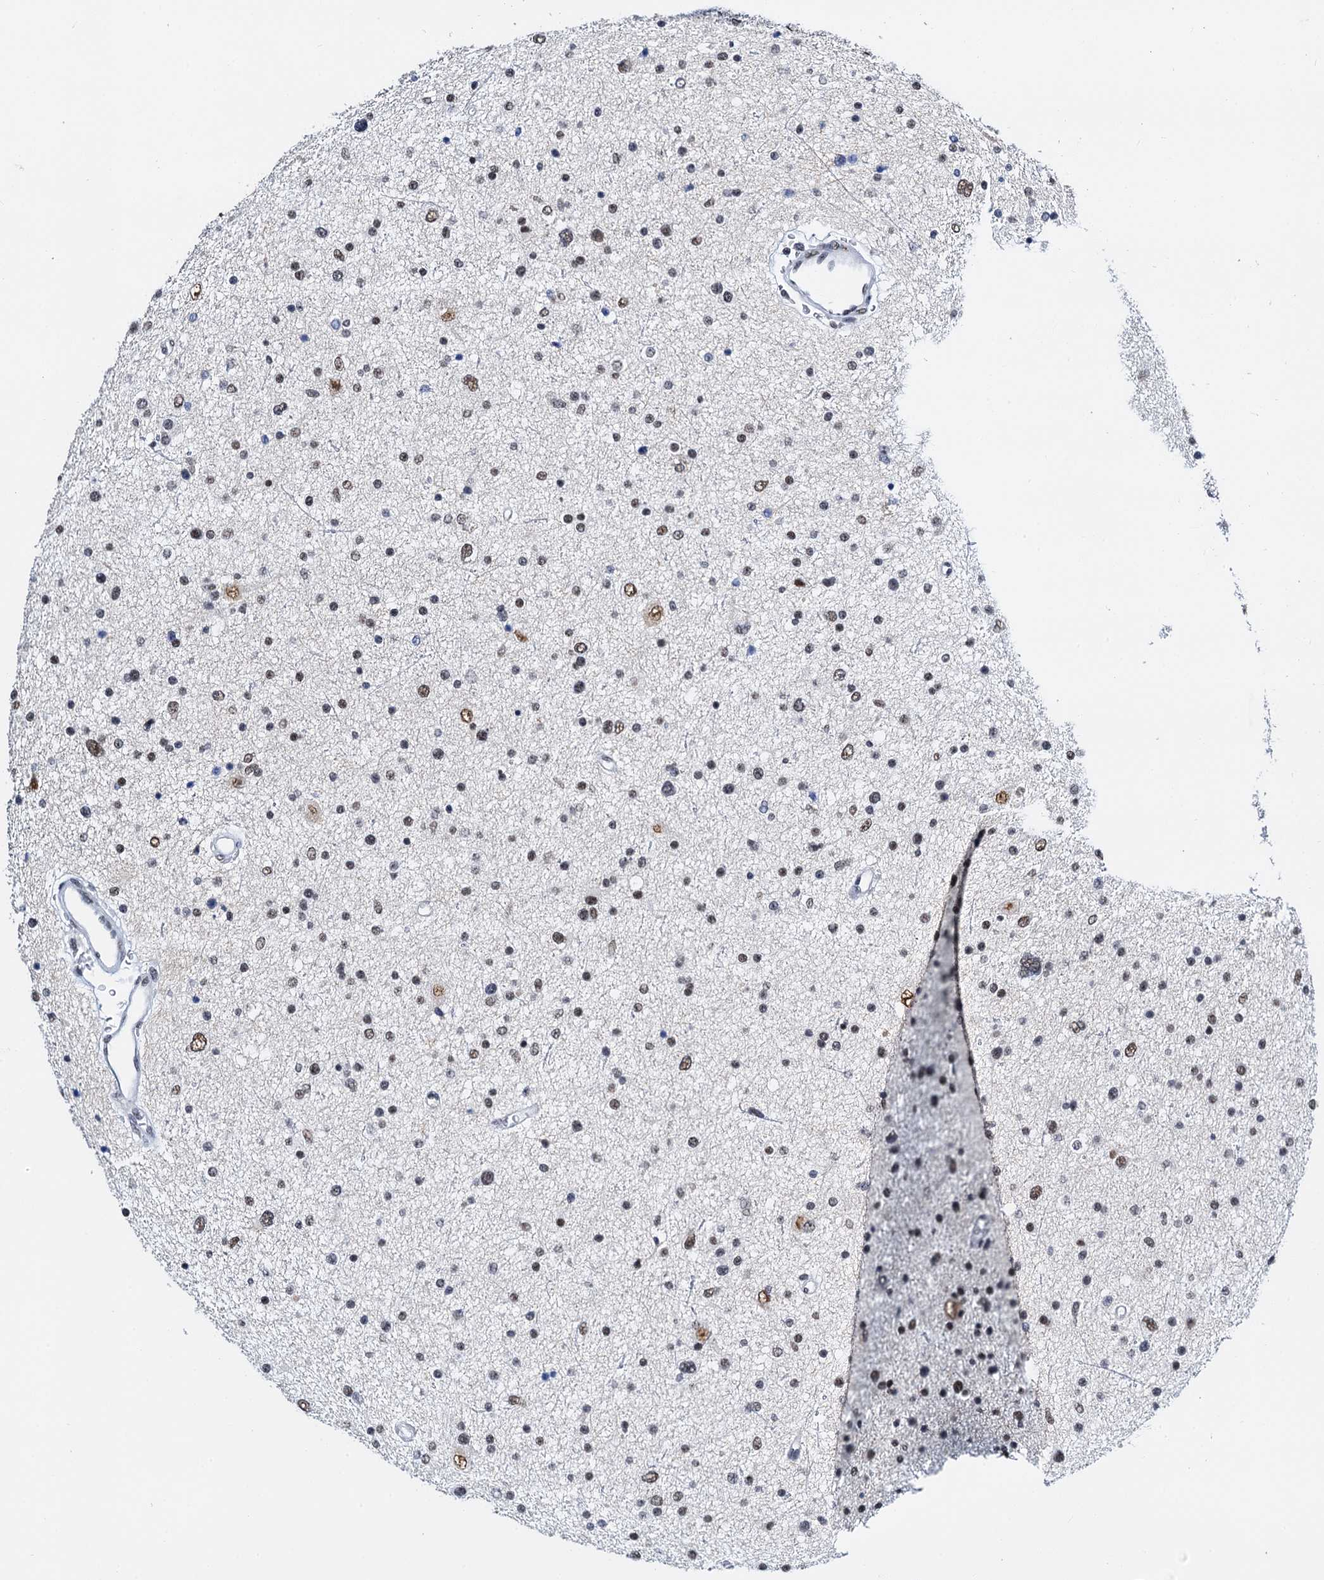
{"staining": {"intensity": "weak", "quantity": "<25%", "location": "nuclear"}, "tissue": "glioma", "cell_type": "Tumor cells", "image_type": "cancer", "snomed": [{"axis": "morphology", "description": "Glioma, malignant, Low grade"}, {"axis": "topography", "description": "Brain"}], "caption": "IHC of low-grade glioma (malignant) exhibits no staining in tumor cells.", "gene": "SLTM", "patient": {"sex": "female", "age": 37}}